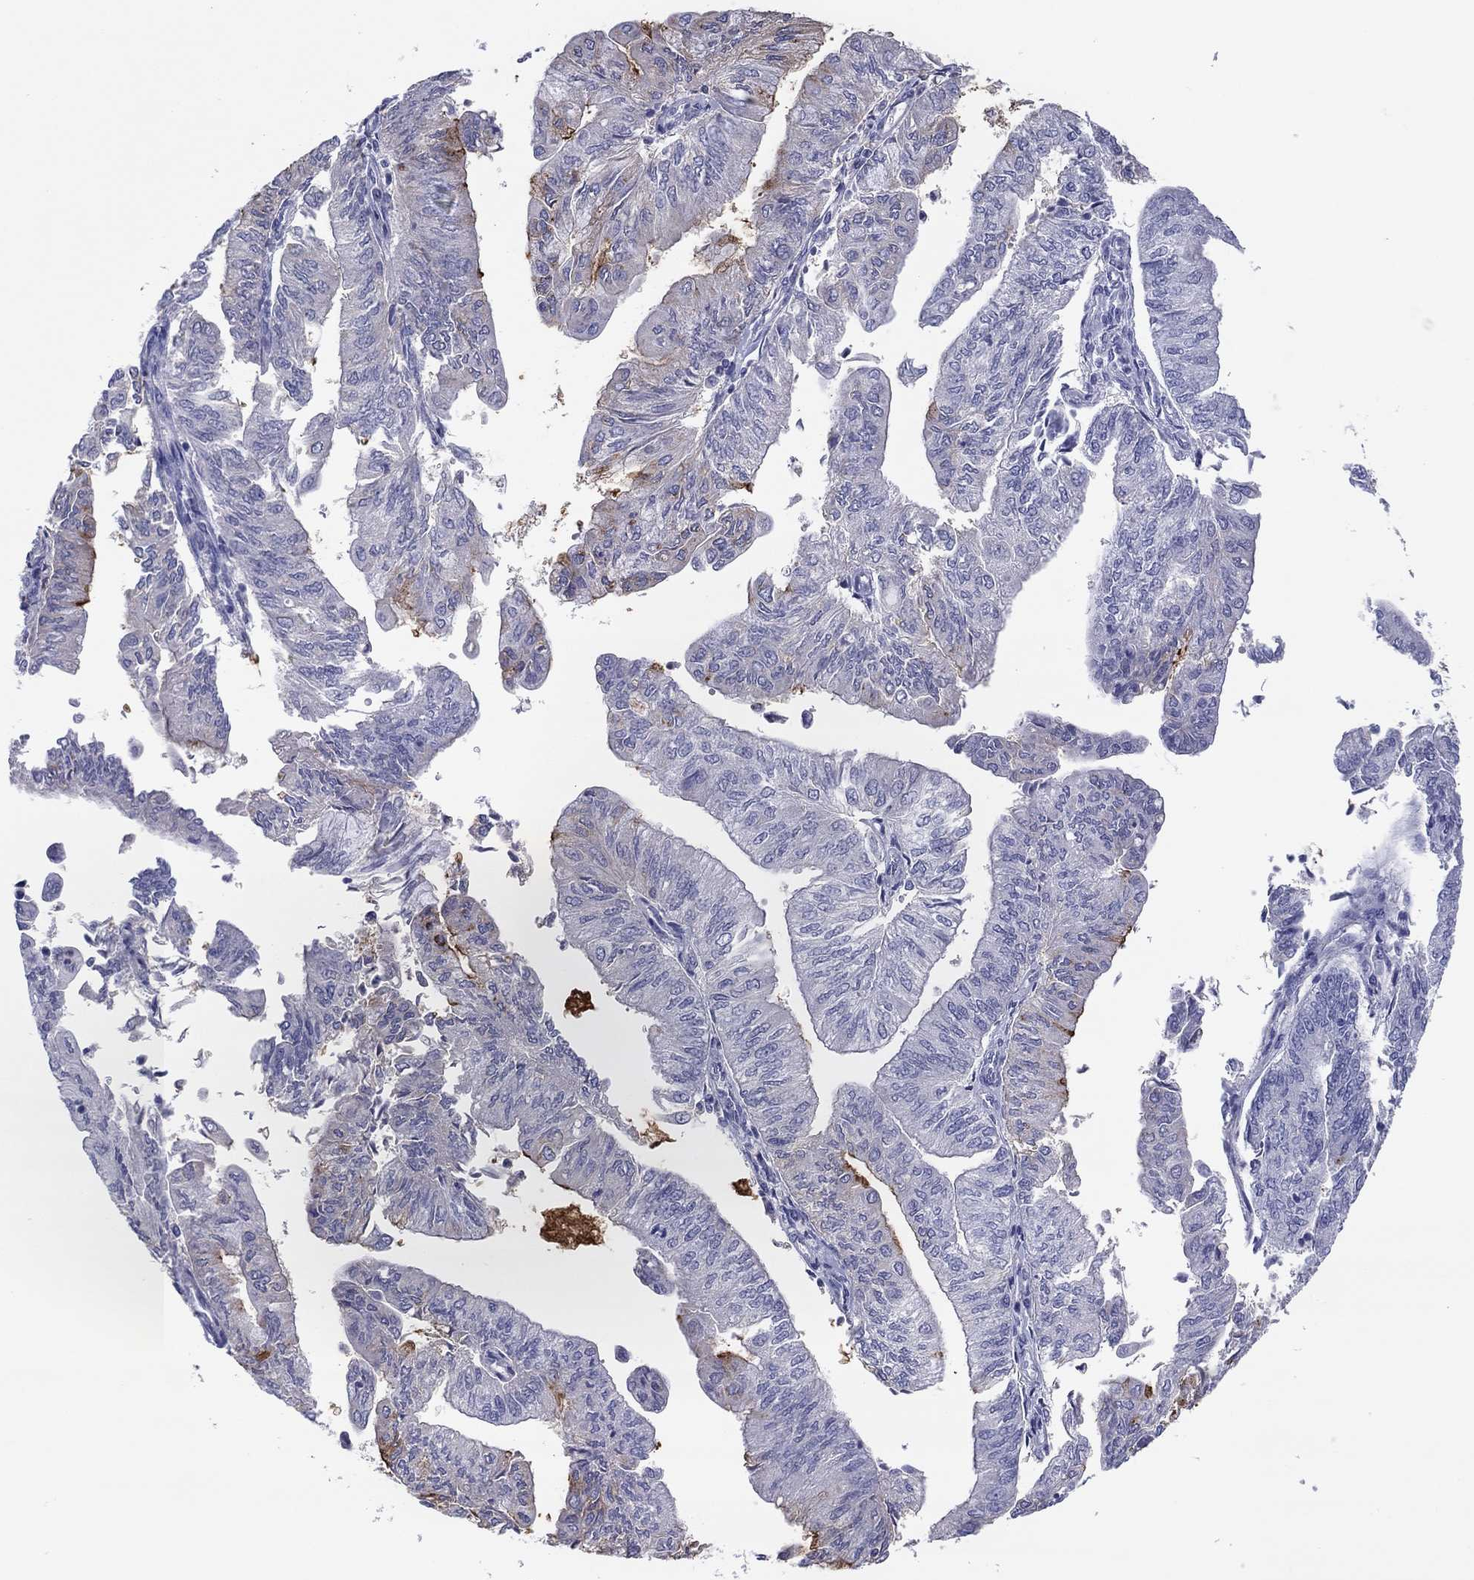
{"staining": {"intensity": "negative", "quantity": "none", "location": "none"}, "tissue": "endometrial cancer", "cell_type": "Tumor cells", "image_type": "cancer", "snomed": [{"axis": "morphology", "description": "Adenocarcinoma, NOS"}, {"axis": "topography", "description": "Endometrium"}], "caption": "Immunohistochemistry (IHC) histopathology image of human endometrial cancer stained for a protein (brown), which shows no expression in tumor cells. The staining is performed using DAB (3,3'-diaminobenzidine) brown chromogen with nuclei counter-stained in using hematoxylin.", "gene": "ERICH3", "patient": {"sex": "female", "age": 59}}